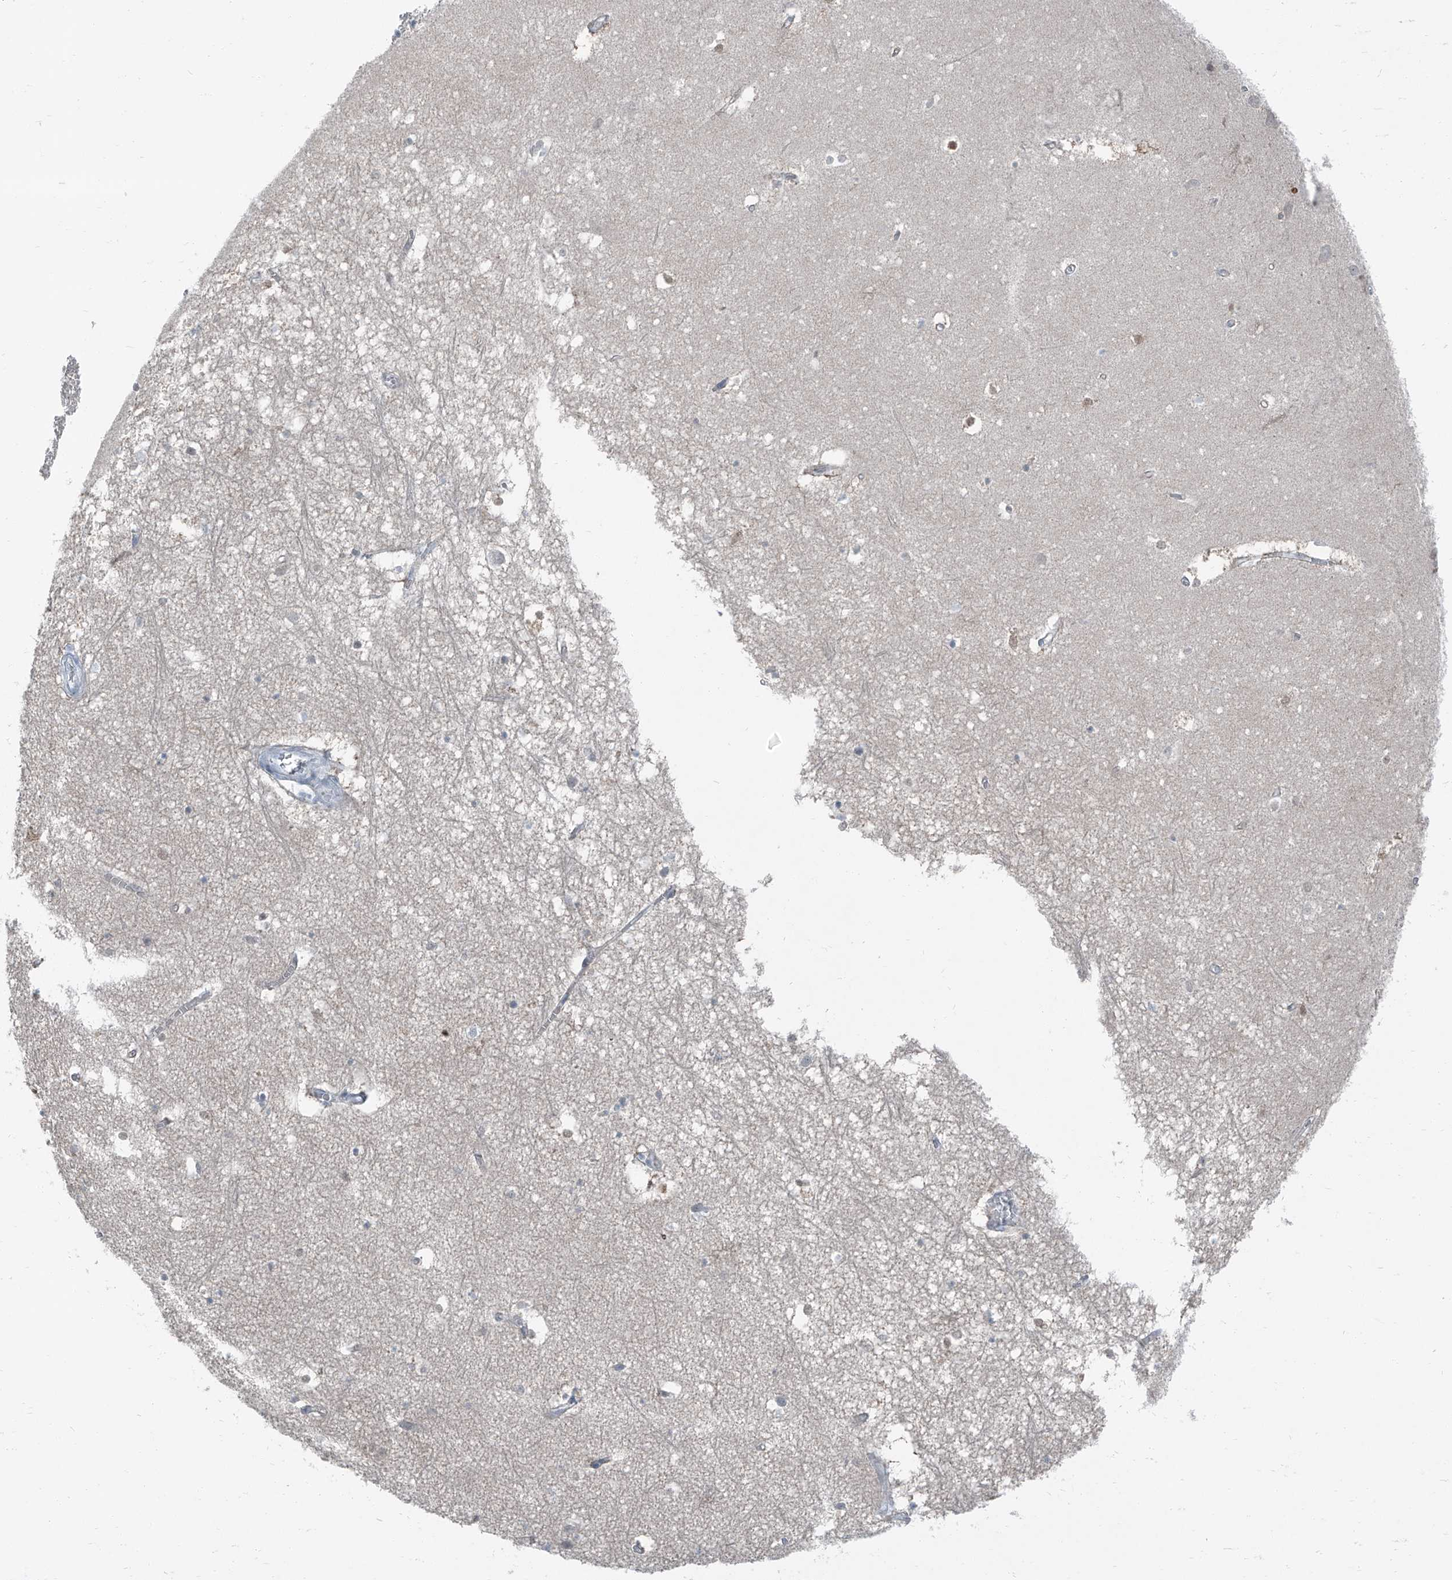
{"staining": {"intensity": "negative", "quantity": "none", "location": "none"}, "tissue": "hippocampus", "cell_type": "Glial cells", "image_type": "normal", "snomed": [{"axis": "morphology", "description": "Normal tissue, NOS"}, {"axis": "topography", "description": "Hippocampus"}], "caption": "Hippocampus stained for a protein using immunohistochemistry (IHC) displays no positivity glial cells.", "gene": "RGN", "patient": {"sex": "female", "age": 64}}